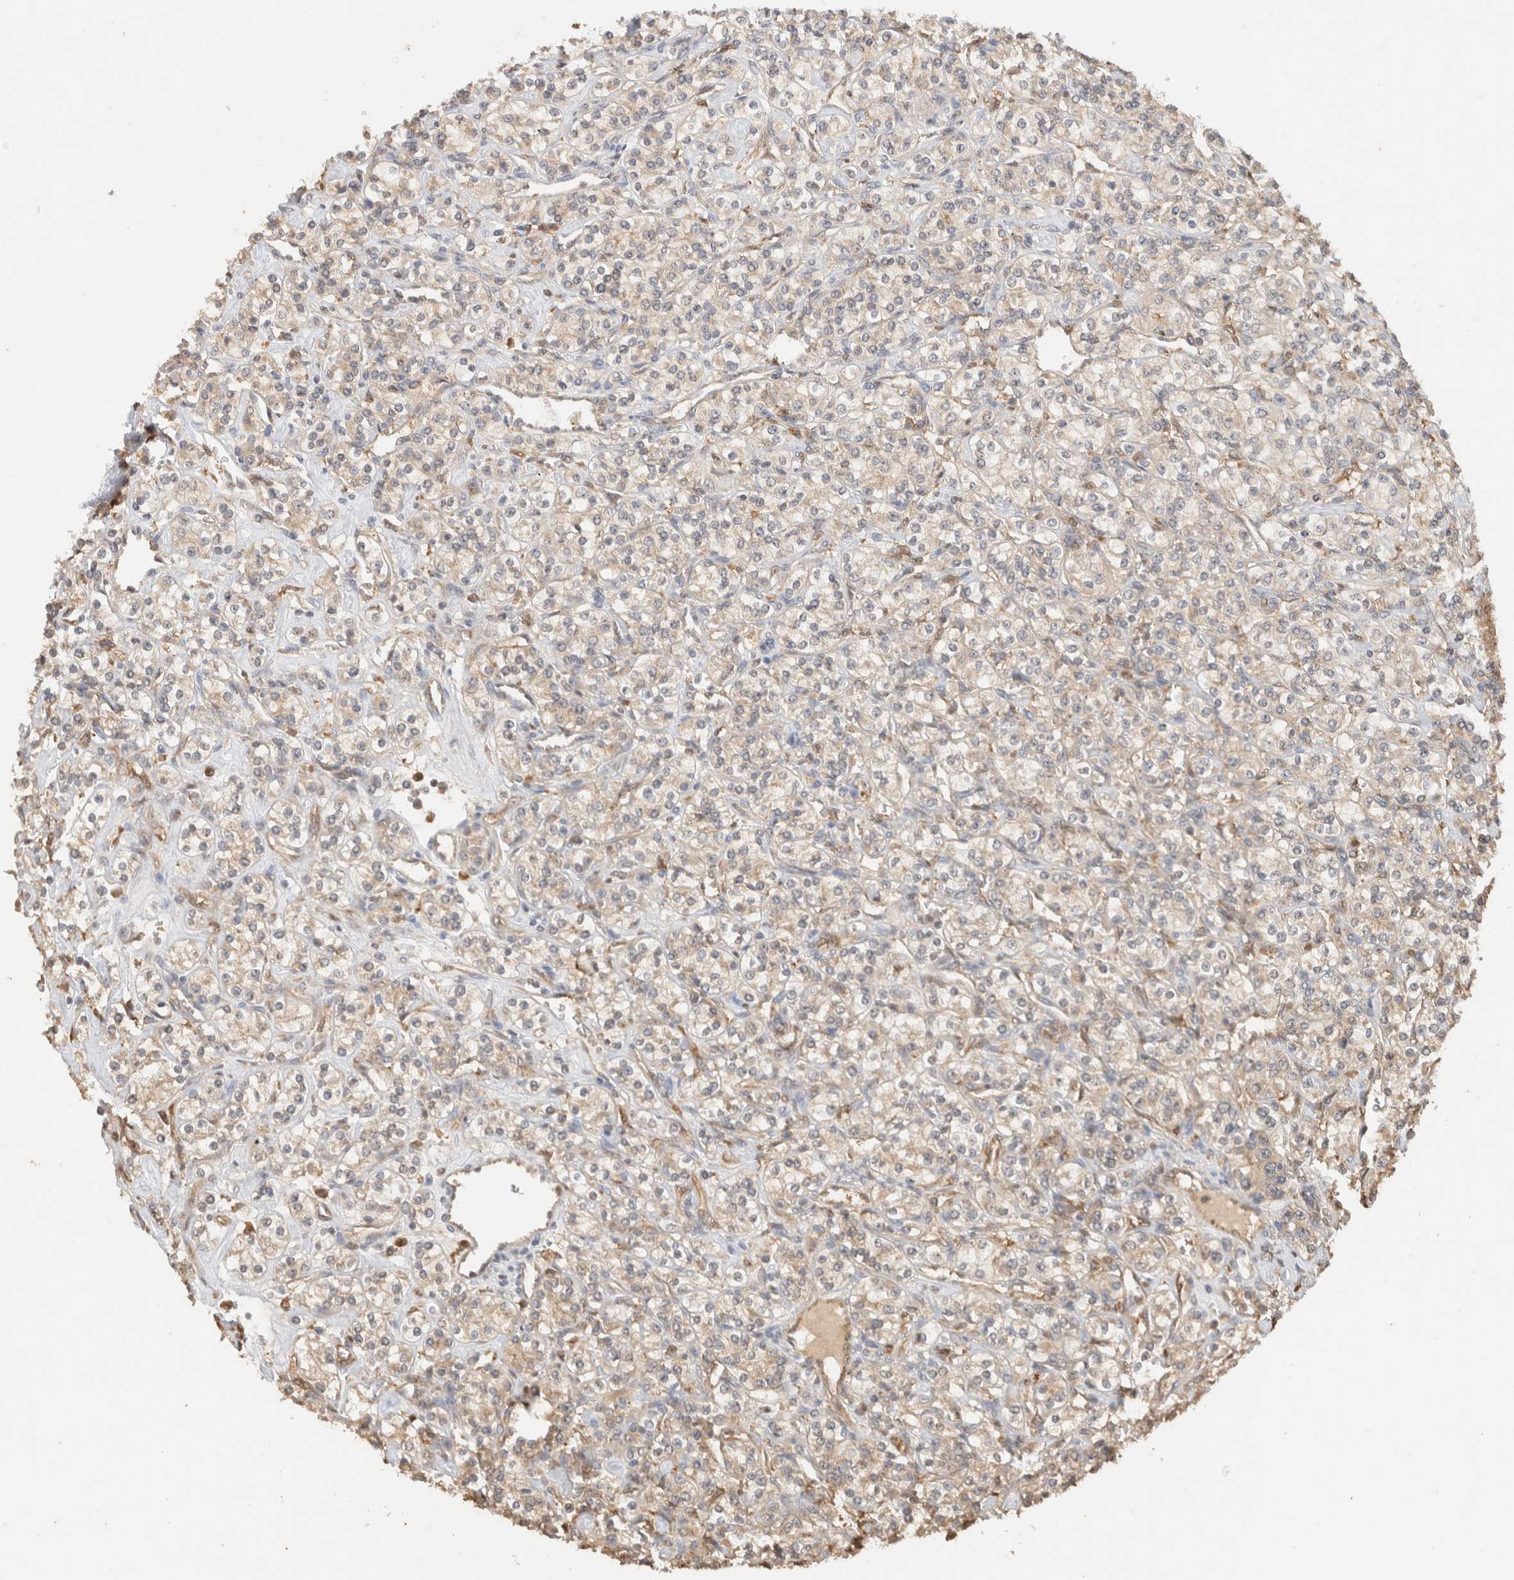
{"staining": {"intensity": "weak", "quantity": "<25%", "location": "cytoplasmic/membranous"}, "tissue": "renal cancer", "cell_type": "Tumor cells", "image_type": "cancer", "snomed": [{"axis": "morphology", "description": "Adenocarcinoma, NOS"}, {"axis": "topography", "description": "Kidney"}], "caption": "High magnification brightfield microscopy of adenocarcinoma (renal) stained with DAB (brown) and counterstained with hematoxylin (blue): tumor cells show no significant staining.", "gene": "YWHAH", "patient": {"sex": "male", "age": 77}}